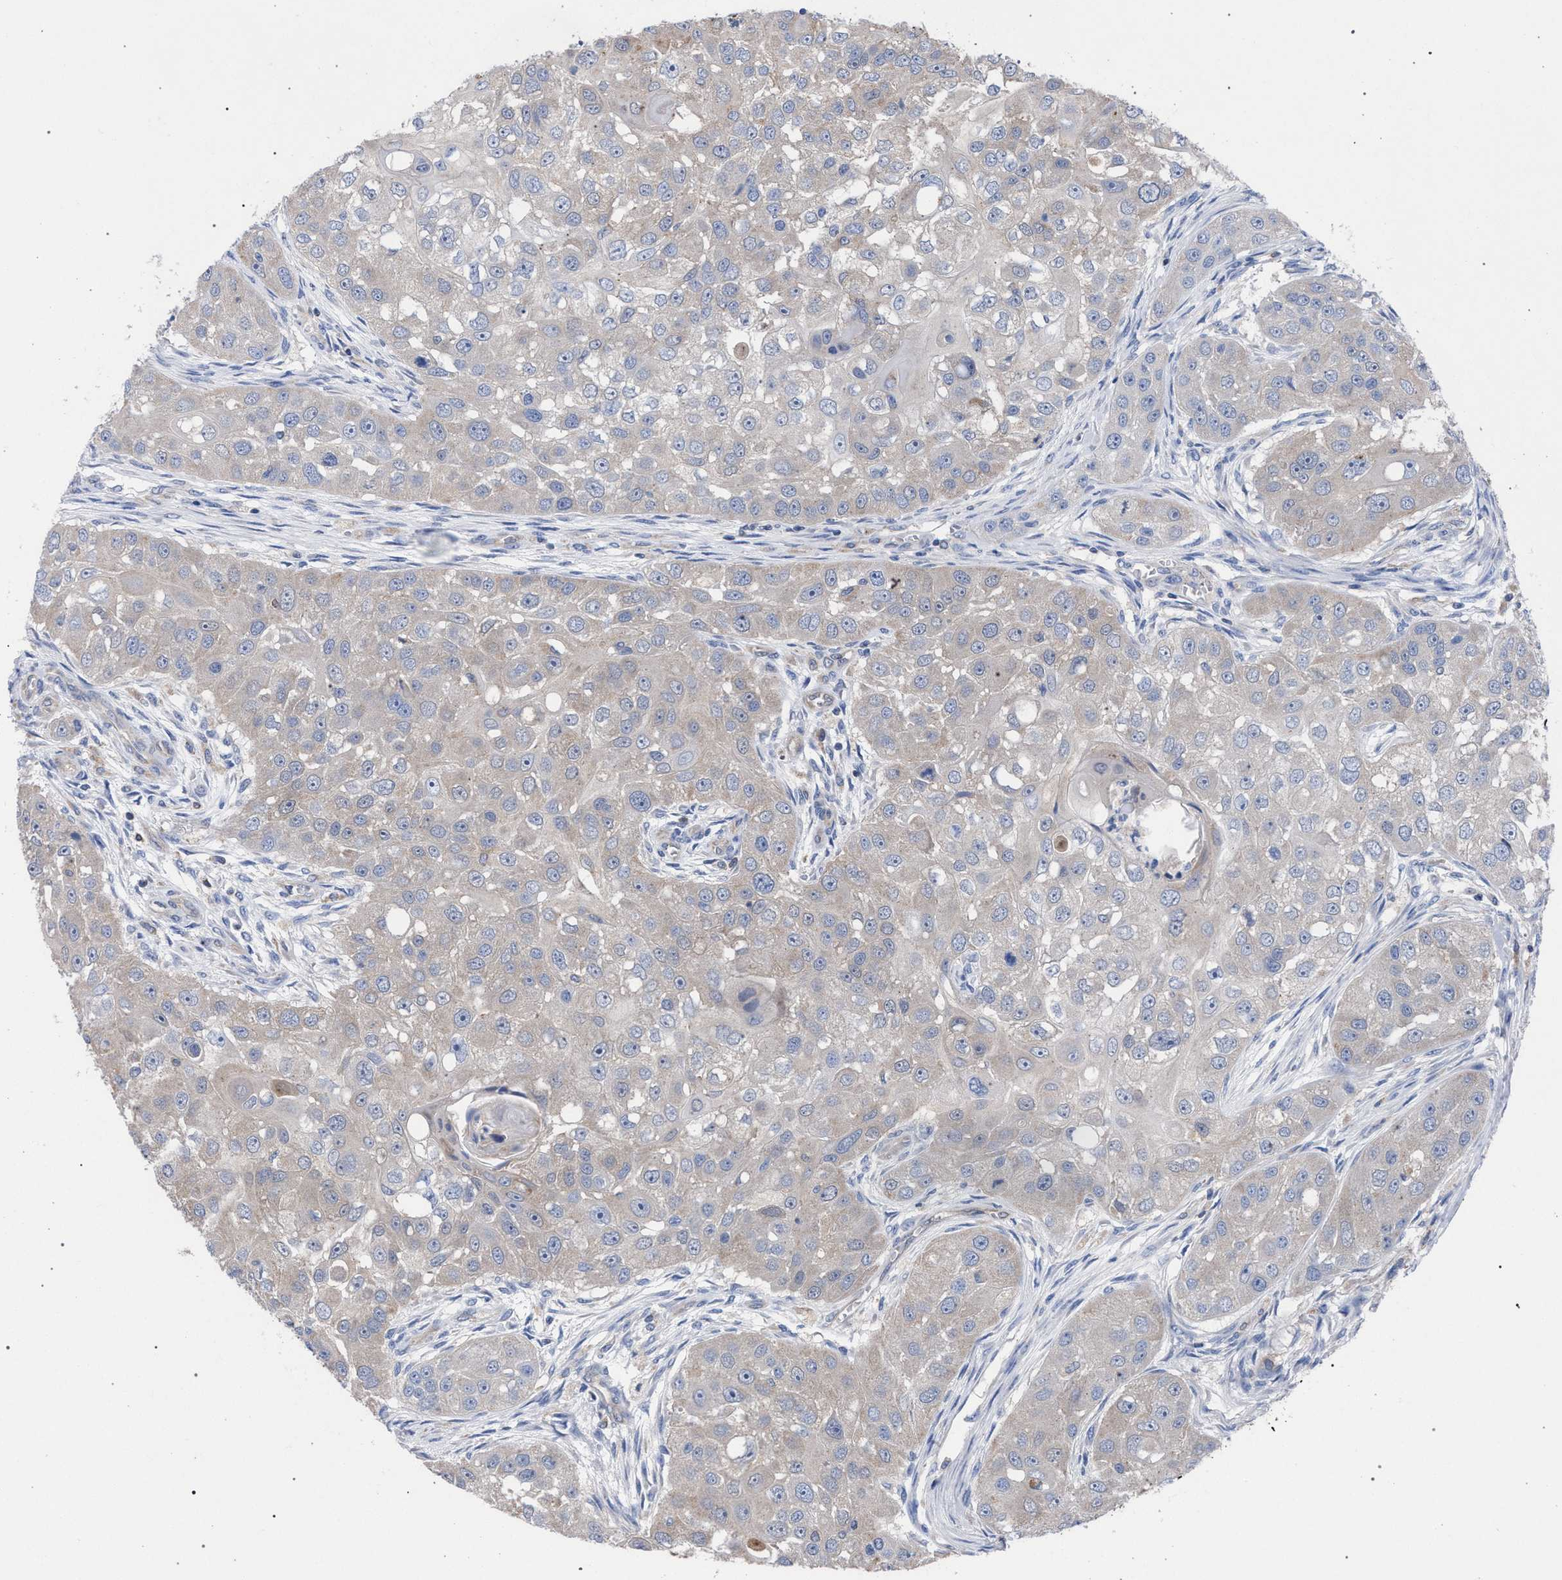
{"staining": {"intensity": "negative", "quantity": "none", "location": "none"}, "tissue": "head and neck cancer", "cell_type": "Tumor cells", "image_type": "cancer", "snomed": [{"axis": "morphology", "description": "Normal tissue, NOS"}, {"axis": "morphology", "description": "Squamous cell carcinoma, NOS"}, {"axis": "topography", "description": "Skeletal muscle"}, {"axis": "topography", "description": "Head-Neck"}], "caption": "This is a photomicrograph of immunohistochemistry staining of head and neck cancer (squamous cell carcinoma), which shows no expression in tumor cells.", "gene": "GMPR", "patient": {"sex": "male", "age": 51}}